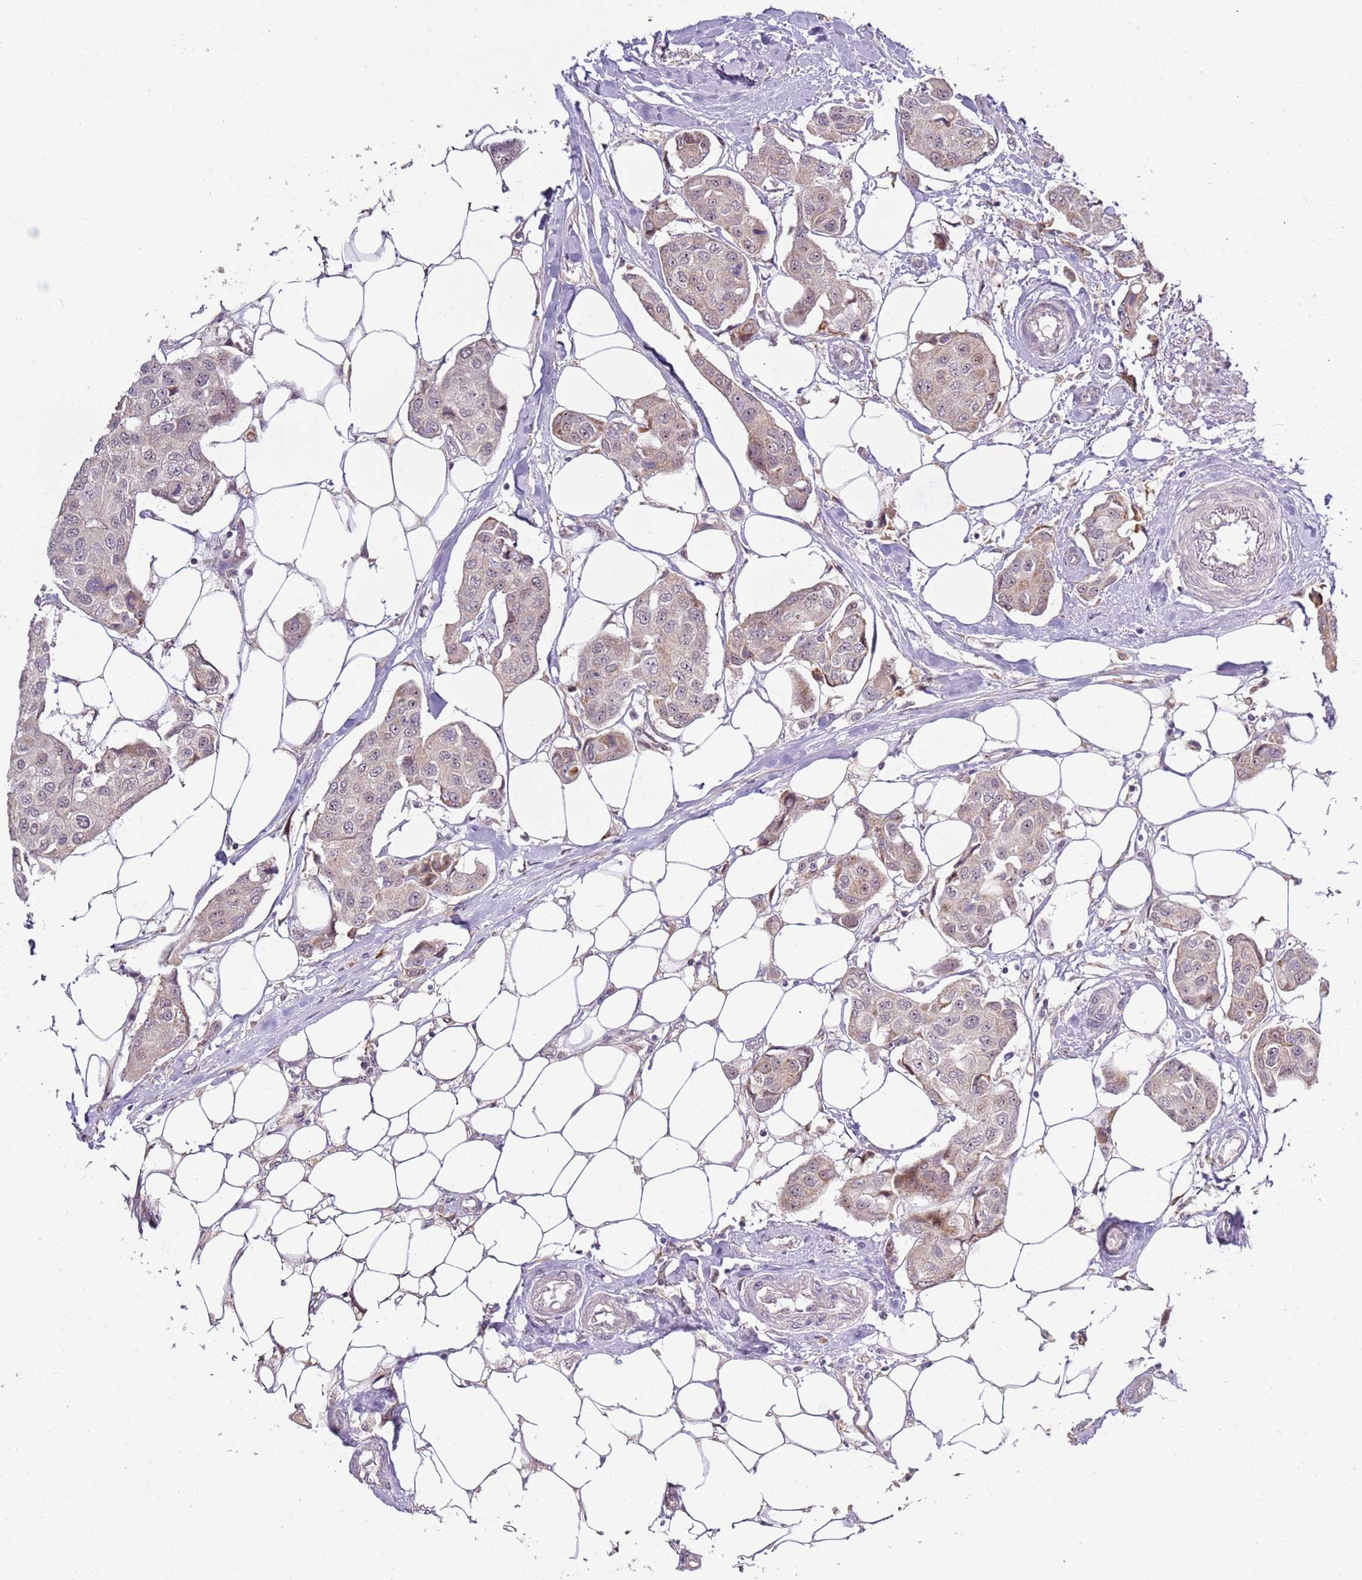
{"staining": {"intensity": "weak", "quantity": ">75%", "location": "cytoplasmic/membranous,nuclear"}, "tissue": "breast cancer", "cell_type": "Tumor cells", "image_type": "cancer", "snomed": [{"axis": "morphology", "description": "Duct carcinoma"}, {"axis": "topography", "description": "Breast"}, {"axis": "topography", "description": "Lymph node"}], "caption": "IHC (DAB (3,3'-diaminobenzidine)) staining of human breast cancer (intraductal carcinoma) demonstrates weak cytoplasmic/membranous and nuclear protein expression in about >75% of tumor cells.", "gene": "UCMA", "patient": {"sex": "female", "age": 80}}